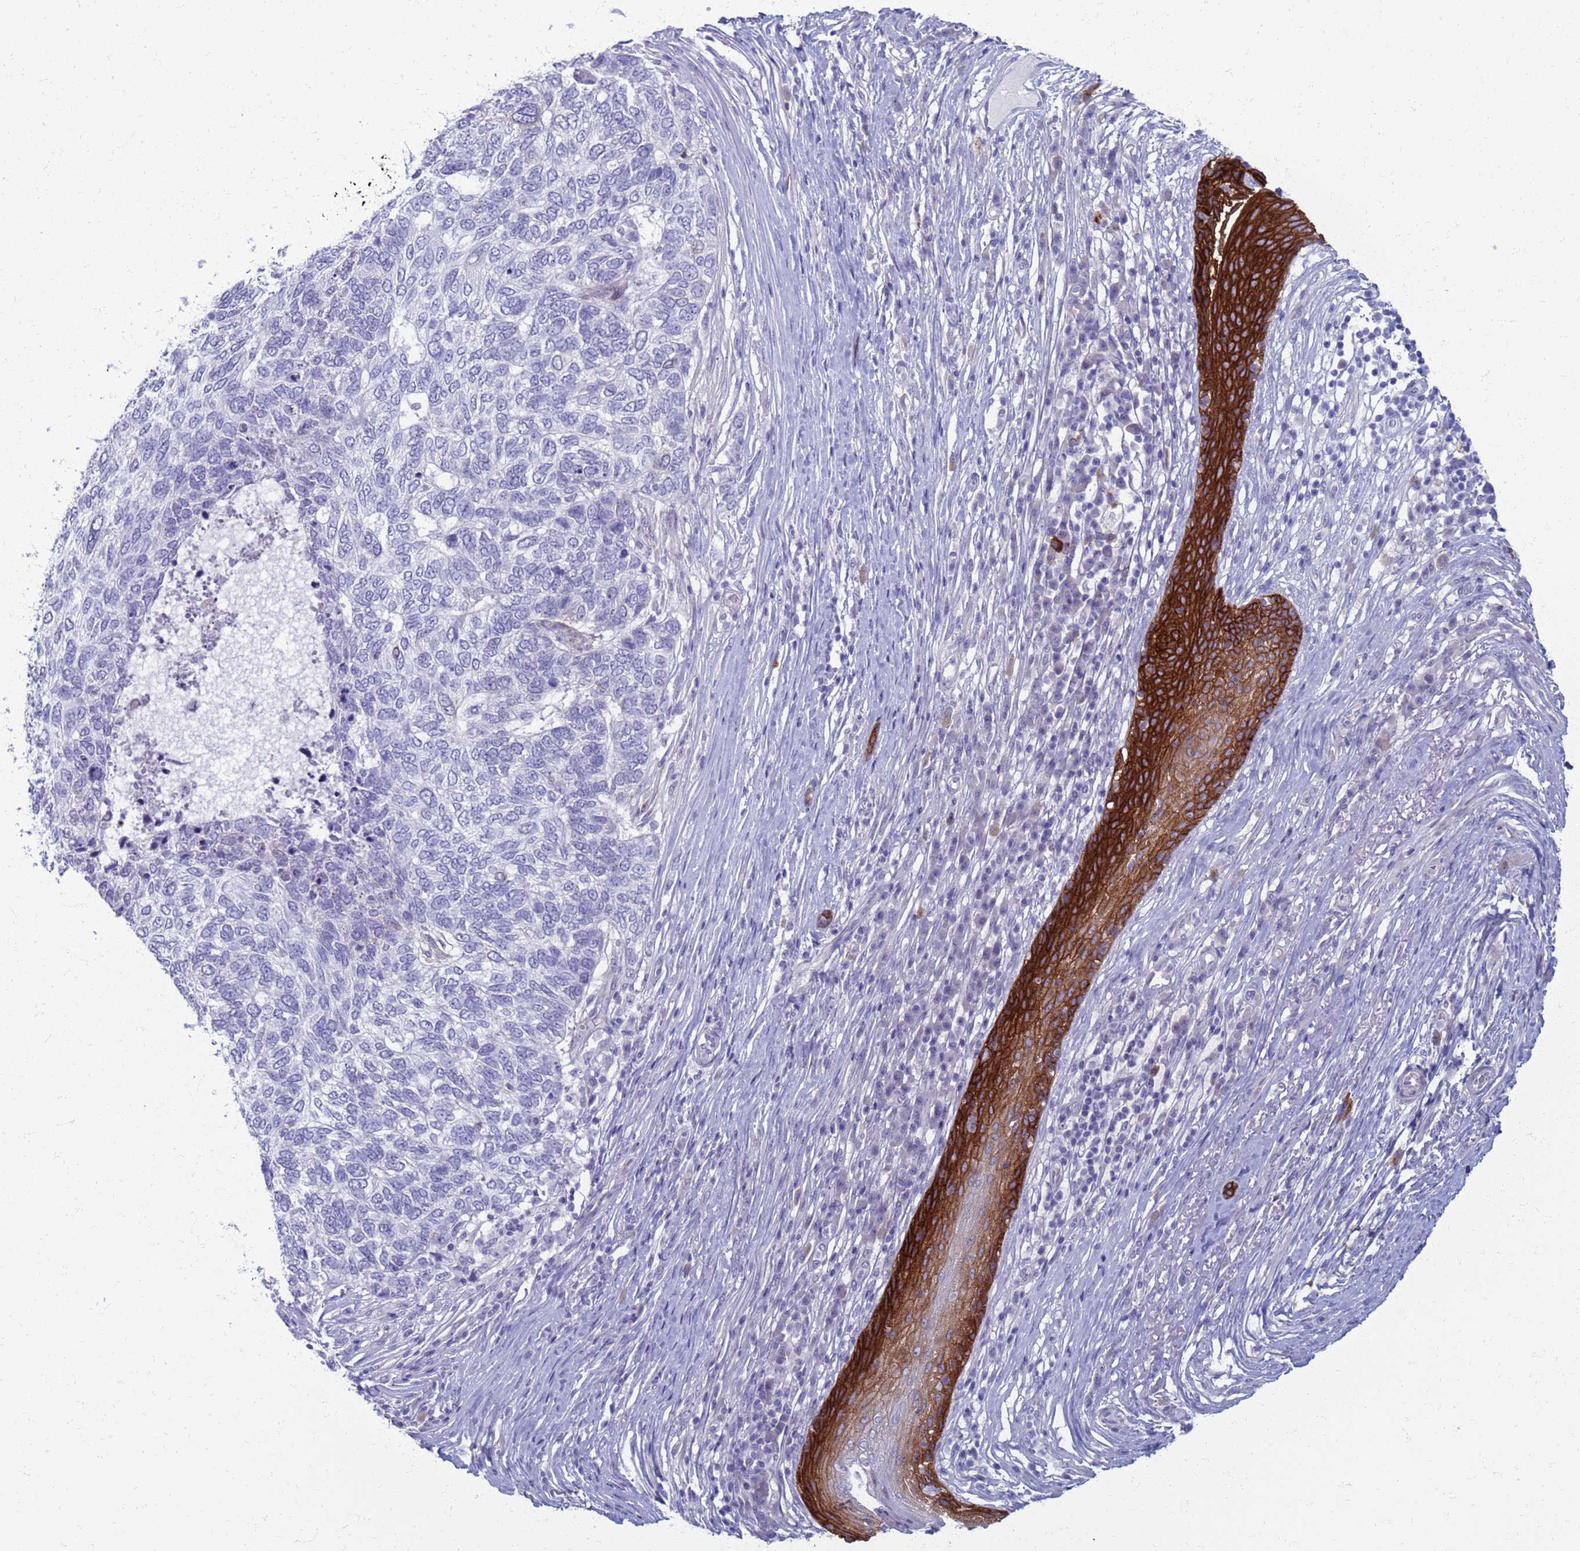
{"staining": {"intensity": "negative", "quantity": "none", "location": "none"}, "tissue": "skin cancer", "cell_type": "Tumor cells", "image_type": "cancer", "snomed": [{"axis": "morphology", "description": "Basal cell carcinoma"}, {"axis": "topography", "description": "Skin"}], "caption": "Tumor cells show no significant protein positivity in skin cancer (basal cell carcinoma).", "gene": "CLCA2", "patient": {"sex": "female", "age": 65}}